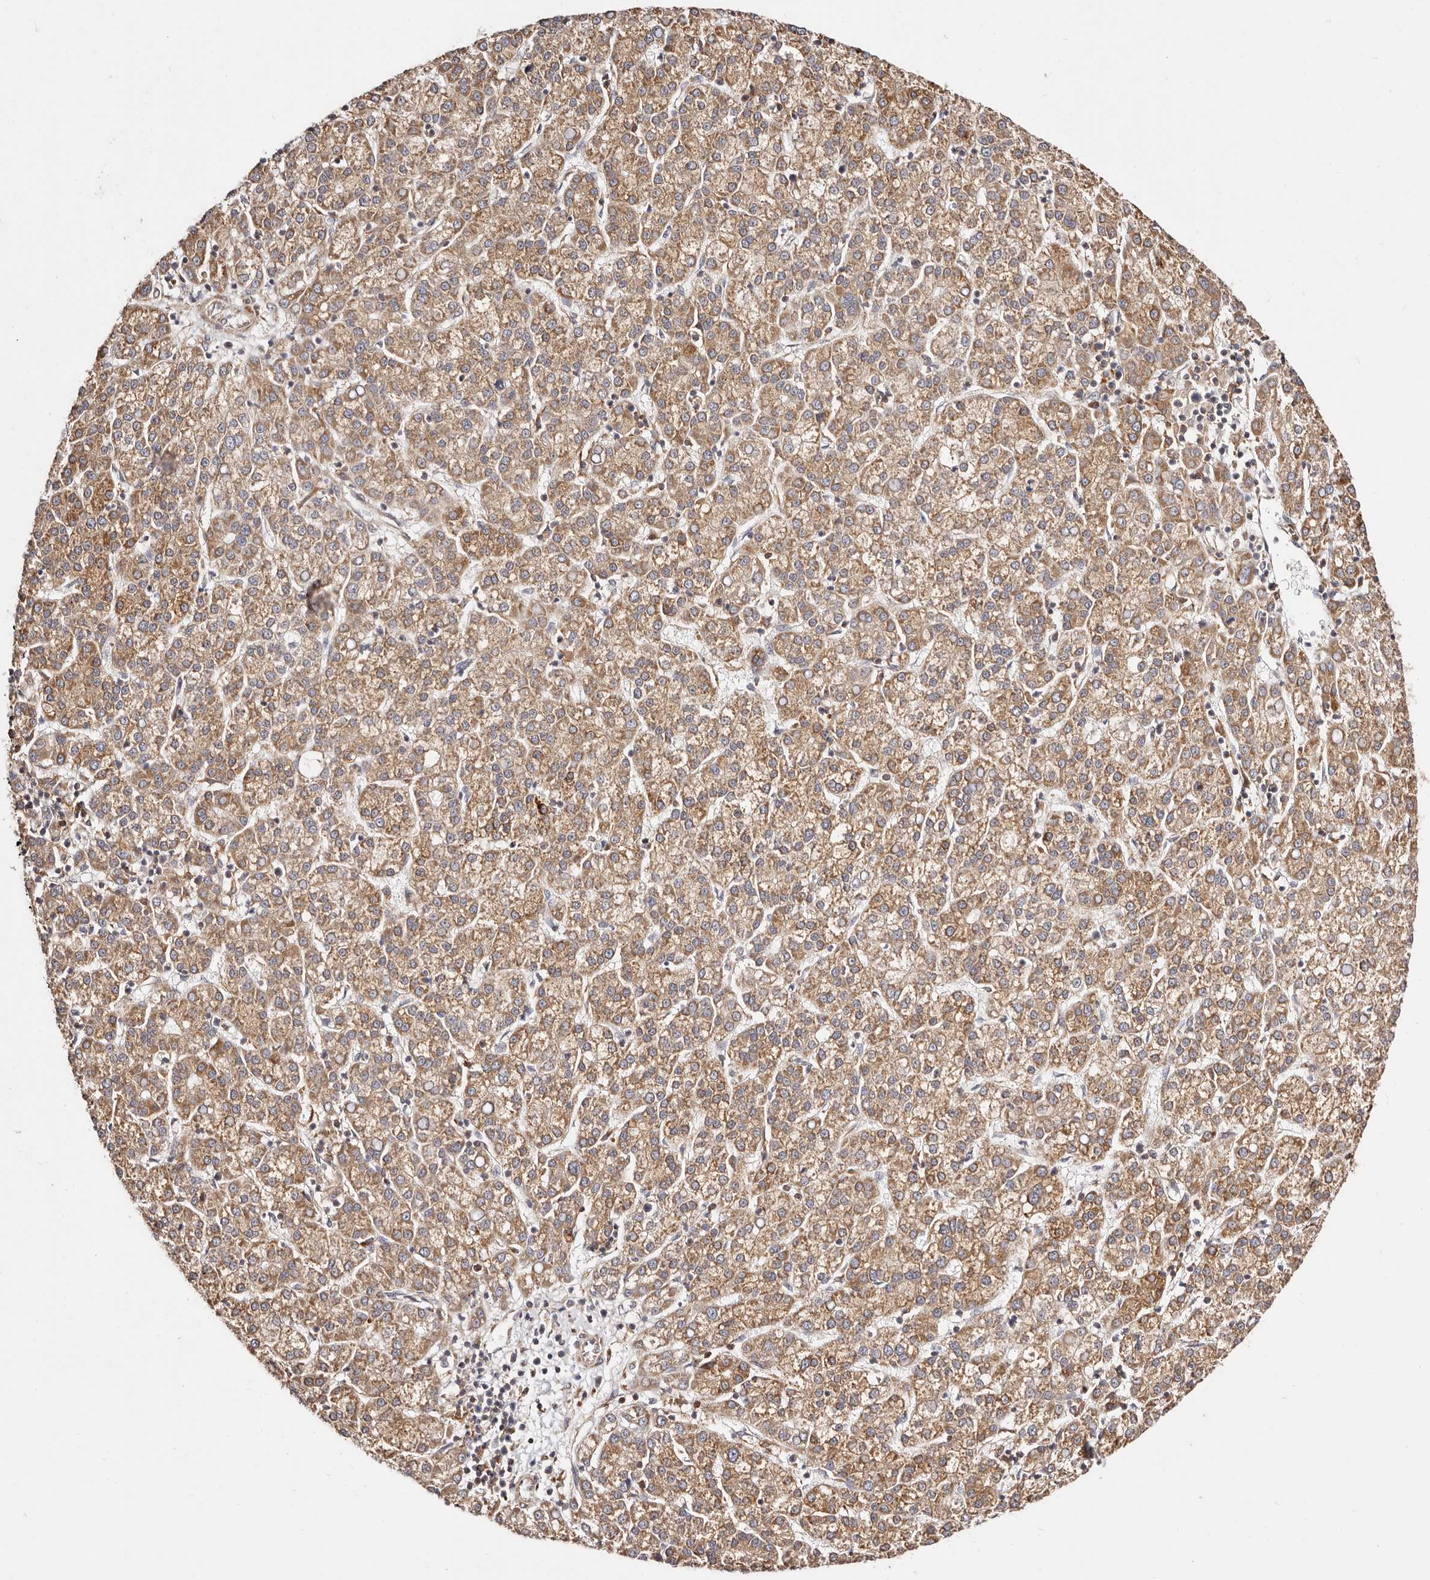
{"staining": {"intensity": "moderate", "quantity": ">75%", "location": "cytoplasmic/membranous"}, "tissue": "liver cancer", "cell_type": "Tumor cells", "image_type": "cancer", "snomed": [{"axis": "morphology", "description": "Carcinoma, Hepatocellular, NOS"}, {"axis": "topography", "description": "Liver"}], "caption": "Liver cancer stained with a protein marker displays moderate staining in tumor cells.", "gene": "MAPK1", "patient": {"sex": "female", "age": 58}}